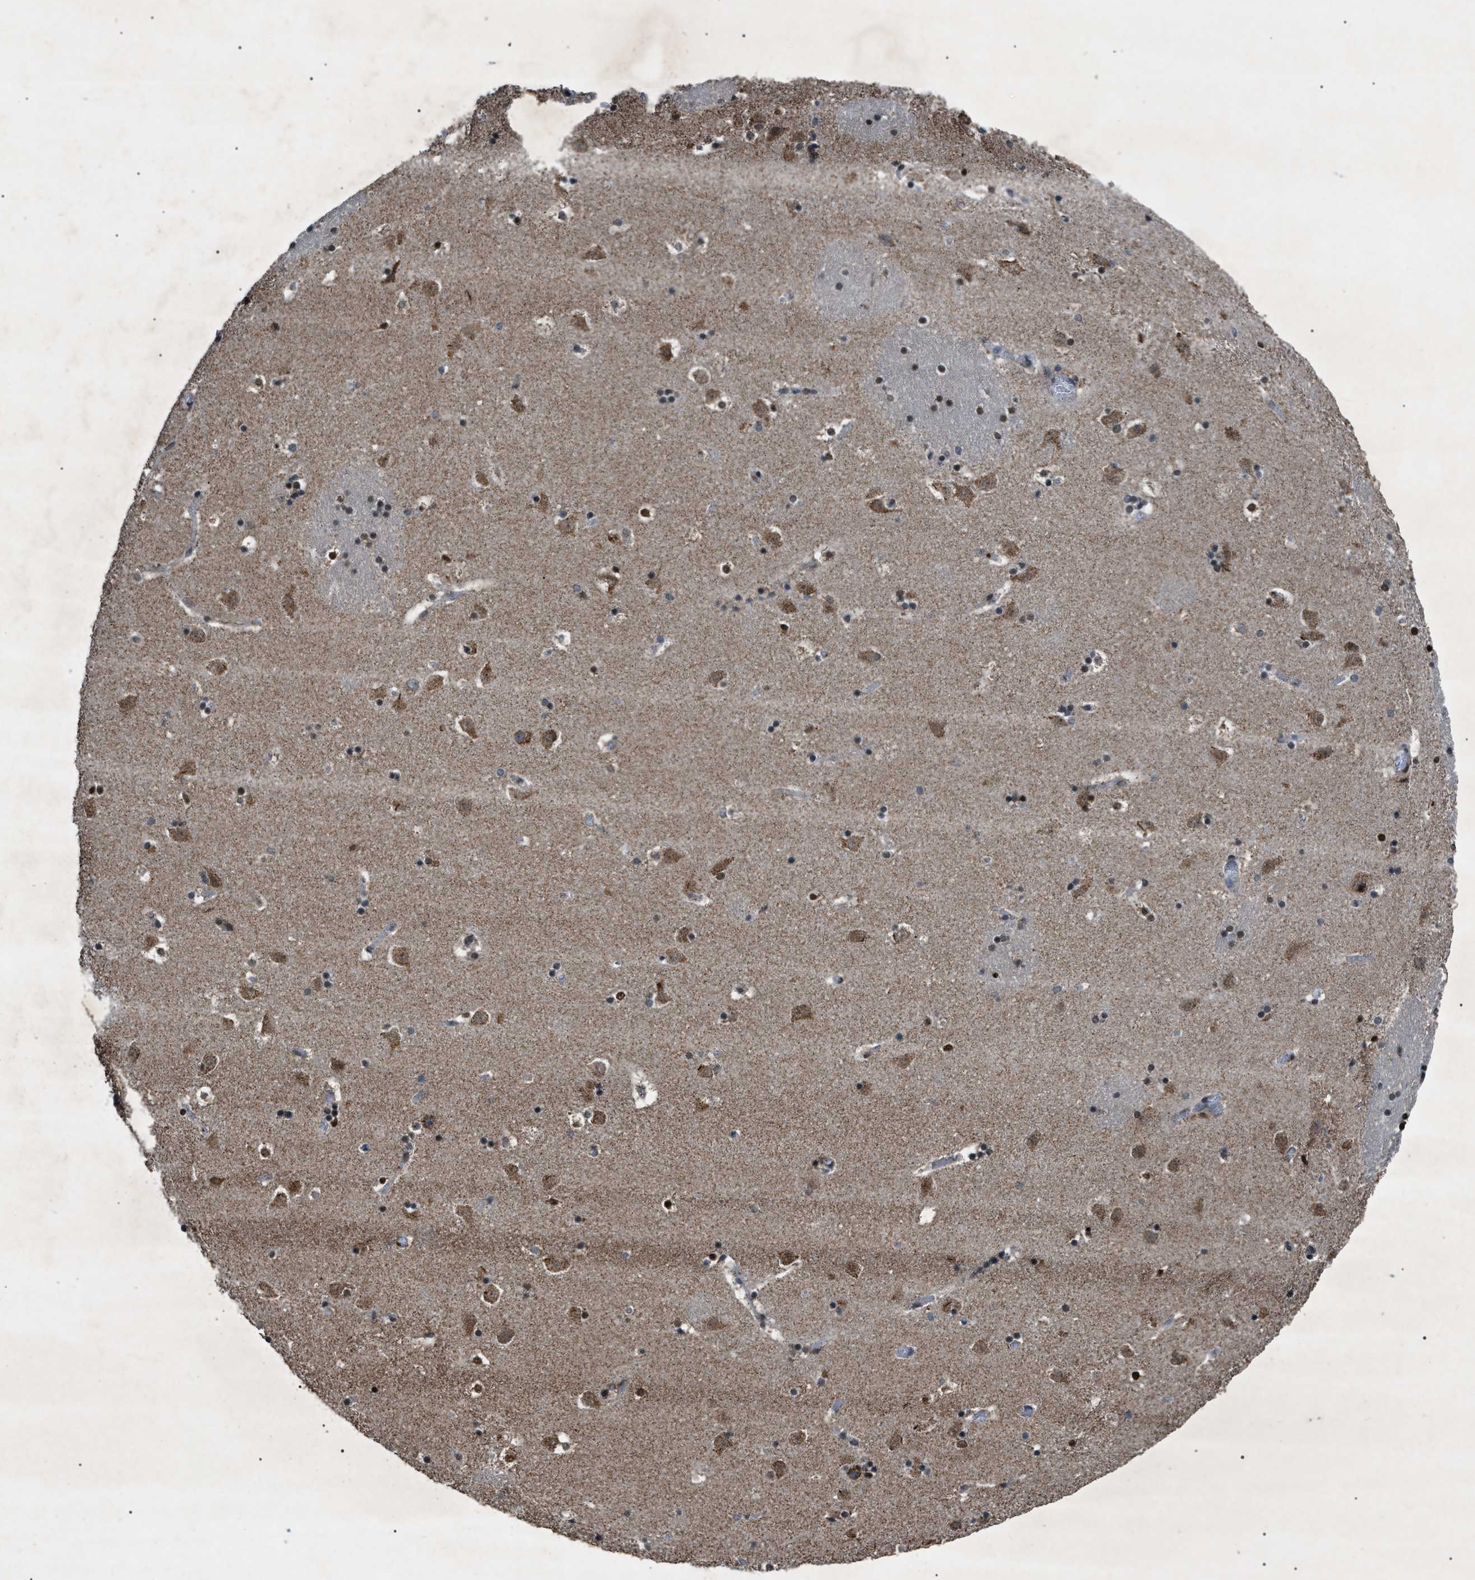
{"staining": {"intensity": "moderate", "quantity": "25%-75%", "location": "cytoplasmic/membranous"}, "tissue": "caudate", "cell_type": "Glial cells", "image_type": "normal", "snomed": [{"axis": "morphology", "description": "Normal tissue, NOS"}, {"axis": "topography", "description": "Lateral ventricle wall"}], "caption": "DAB (3,3'-diaminobenzidine) immunohistochemical staining of unremarkable caudate shows moderate cytoplasmic/membranous protein expression in approximately 25%-75% of glial cells.", "gene": "ZFAND2A", "patient": {"sex": "male", "age": 45}}